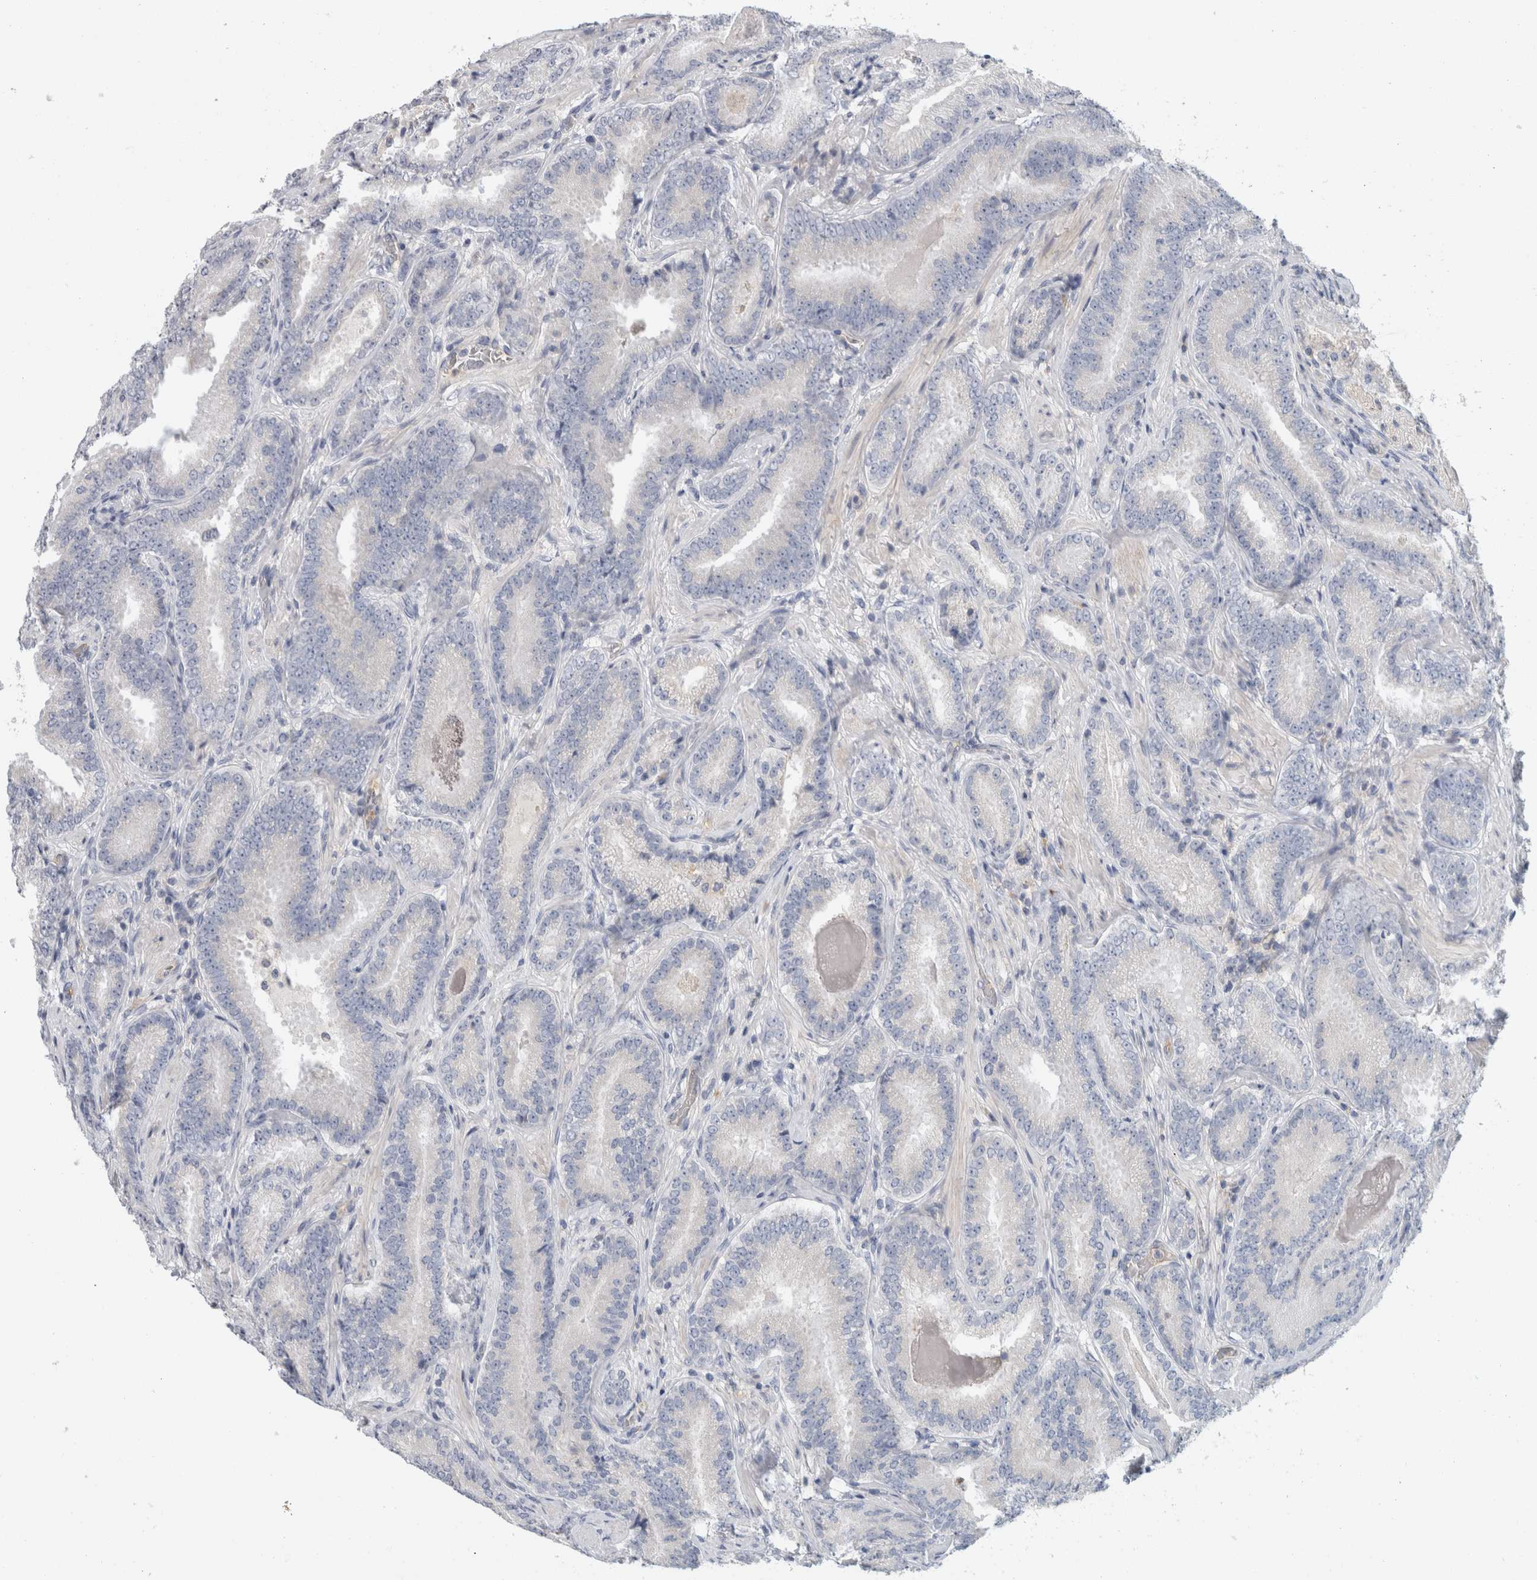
{"staining": {"intensity": "negative", "quantity": "none", "location": "none"}, "tissue": "prostate cancer", "cell_type": "Tumor cells", "image_type": "cancer", "snomed": [{"axis": "morphology", "description": "Adenocarcinoma, Low grade"}, {"axis": "topography", "description": "Prostate"}], "caption": "Immunohistochemistry (IHC) image of neoplastic tissue: prostate cancer (low-grade adenocarcinoma) stained with DAB (3,3'-diaminobenzidine) reveals no significant protein expression in tumor cells. (DAB (3,3'-diaminobenzidine) immunohistochemistry with hematoxylin counter stain).", "gene": "CD55", "patient": {"sex": "male", "age": 51}}